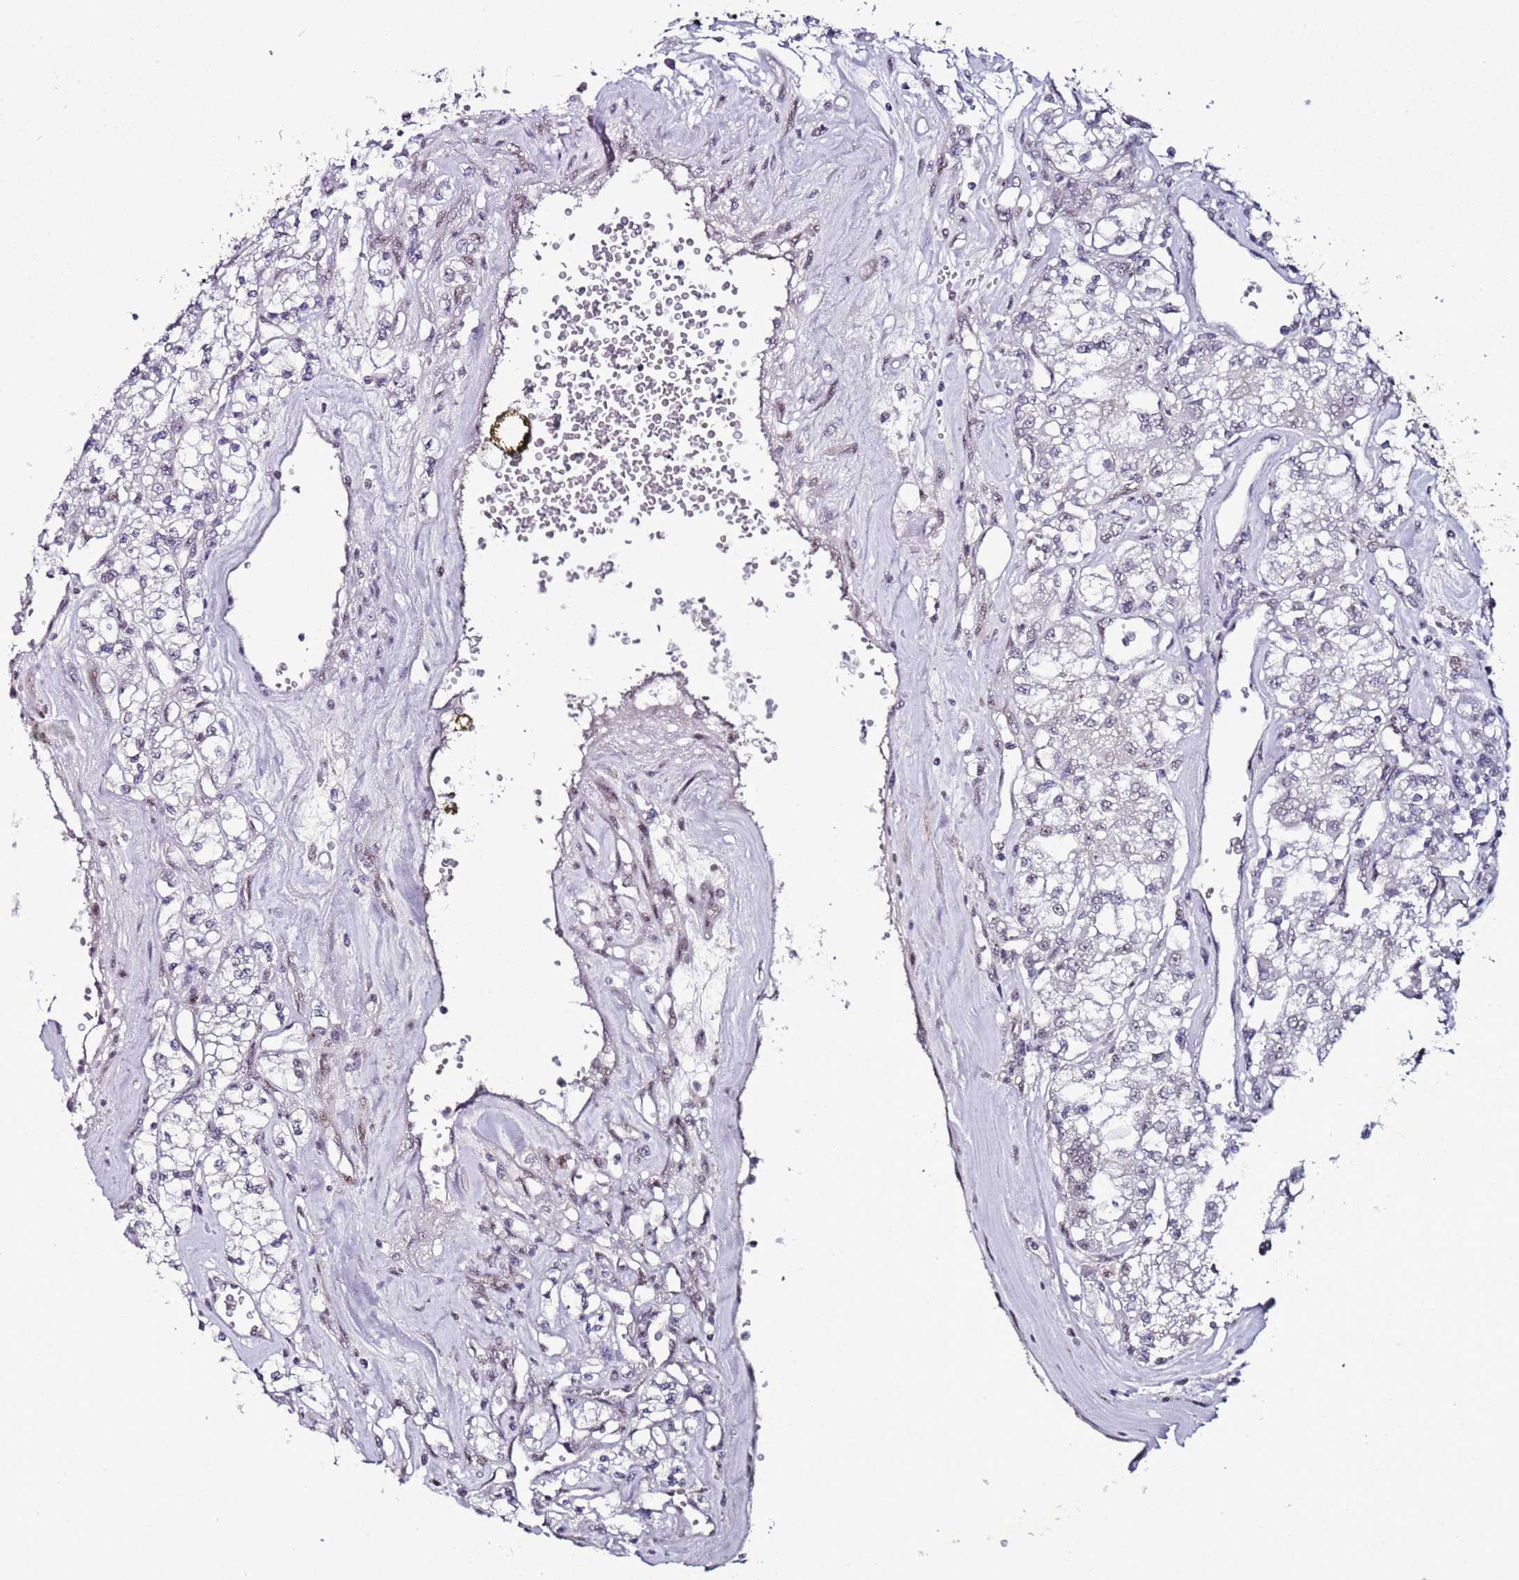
{"staining": {"intensity": "negative", "quantity": "none", "location": "none"}, "tissue": "renal cancer", "cell_type": "Tumor cells", "image_type": "cancer", "snomed": [{"axis": "morphology", "description": "Adenocarcinoma, NOS"}, {"axis": "topography", "description": "Kidney"}], "caption": "Human renal cancer (adenocarcinoma) stained for a protein using immunohistochemistry reveals no positivity in tumor cells.", "gene": "PSMA7", "patient": {"sex": "female", "age": 59}}